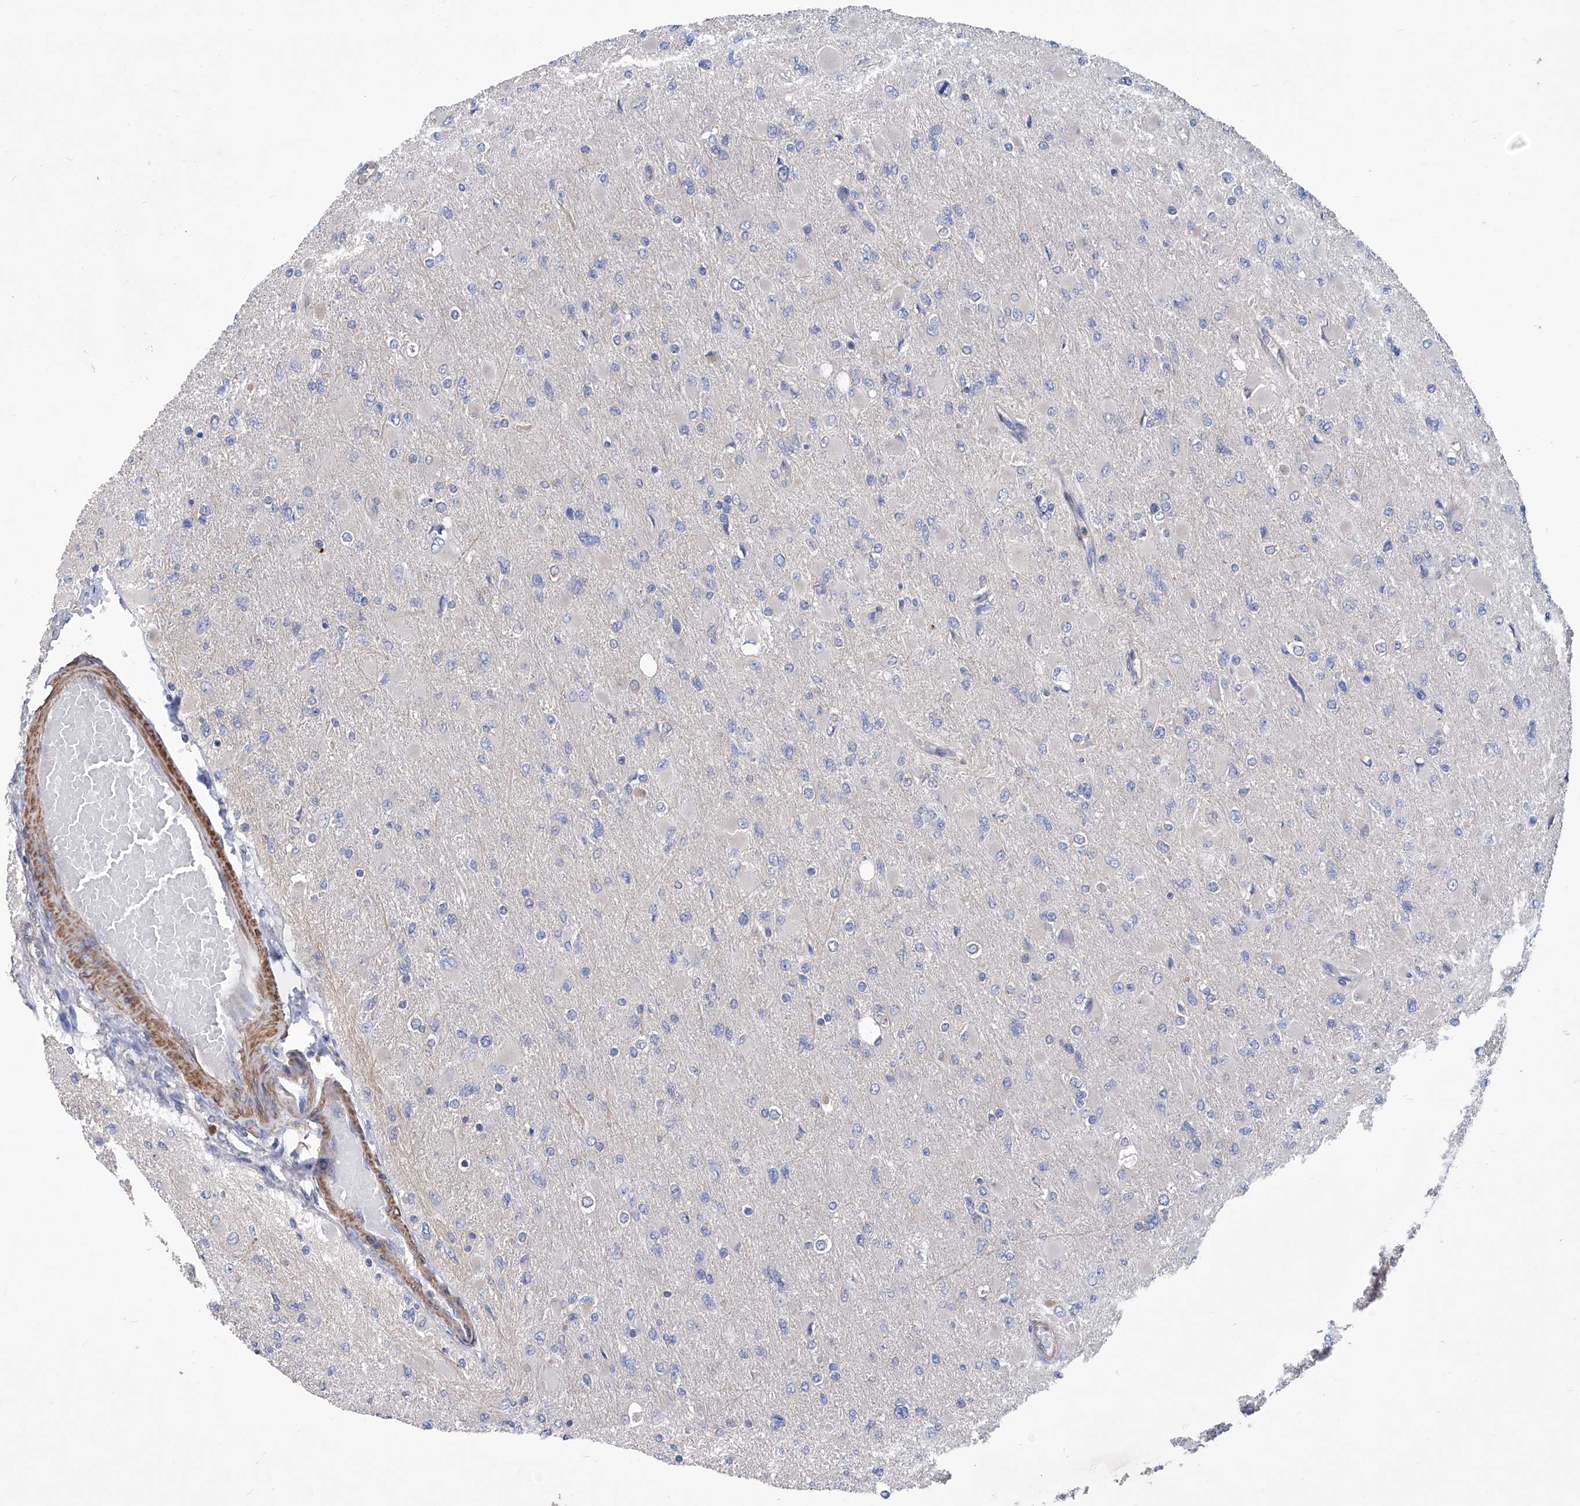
{"staining": {"intensity": "negative", "quantity": "none", "location": "none"}, "tissue": "glioma", "cell_type": "Tumor cells", "image_type": "cancer", "snomed": [{"axis": "morphology", "description": "Glioma, malignant, High grade"}, {"axis": "topography", "description": "Cerebral cortex"}], "caption": "This photomicrograph is of glioma stained with immunohistochemistry to label a protein in brown with the nuclei are counter-stained blue. There is no expression in tumor cells.", "gene": "SMS", "patient": {"sex": "female", "age": 36}}